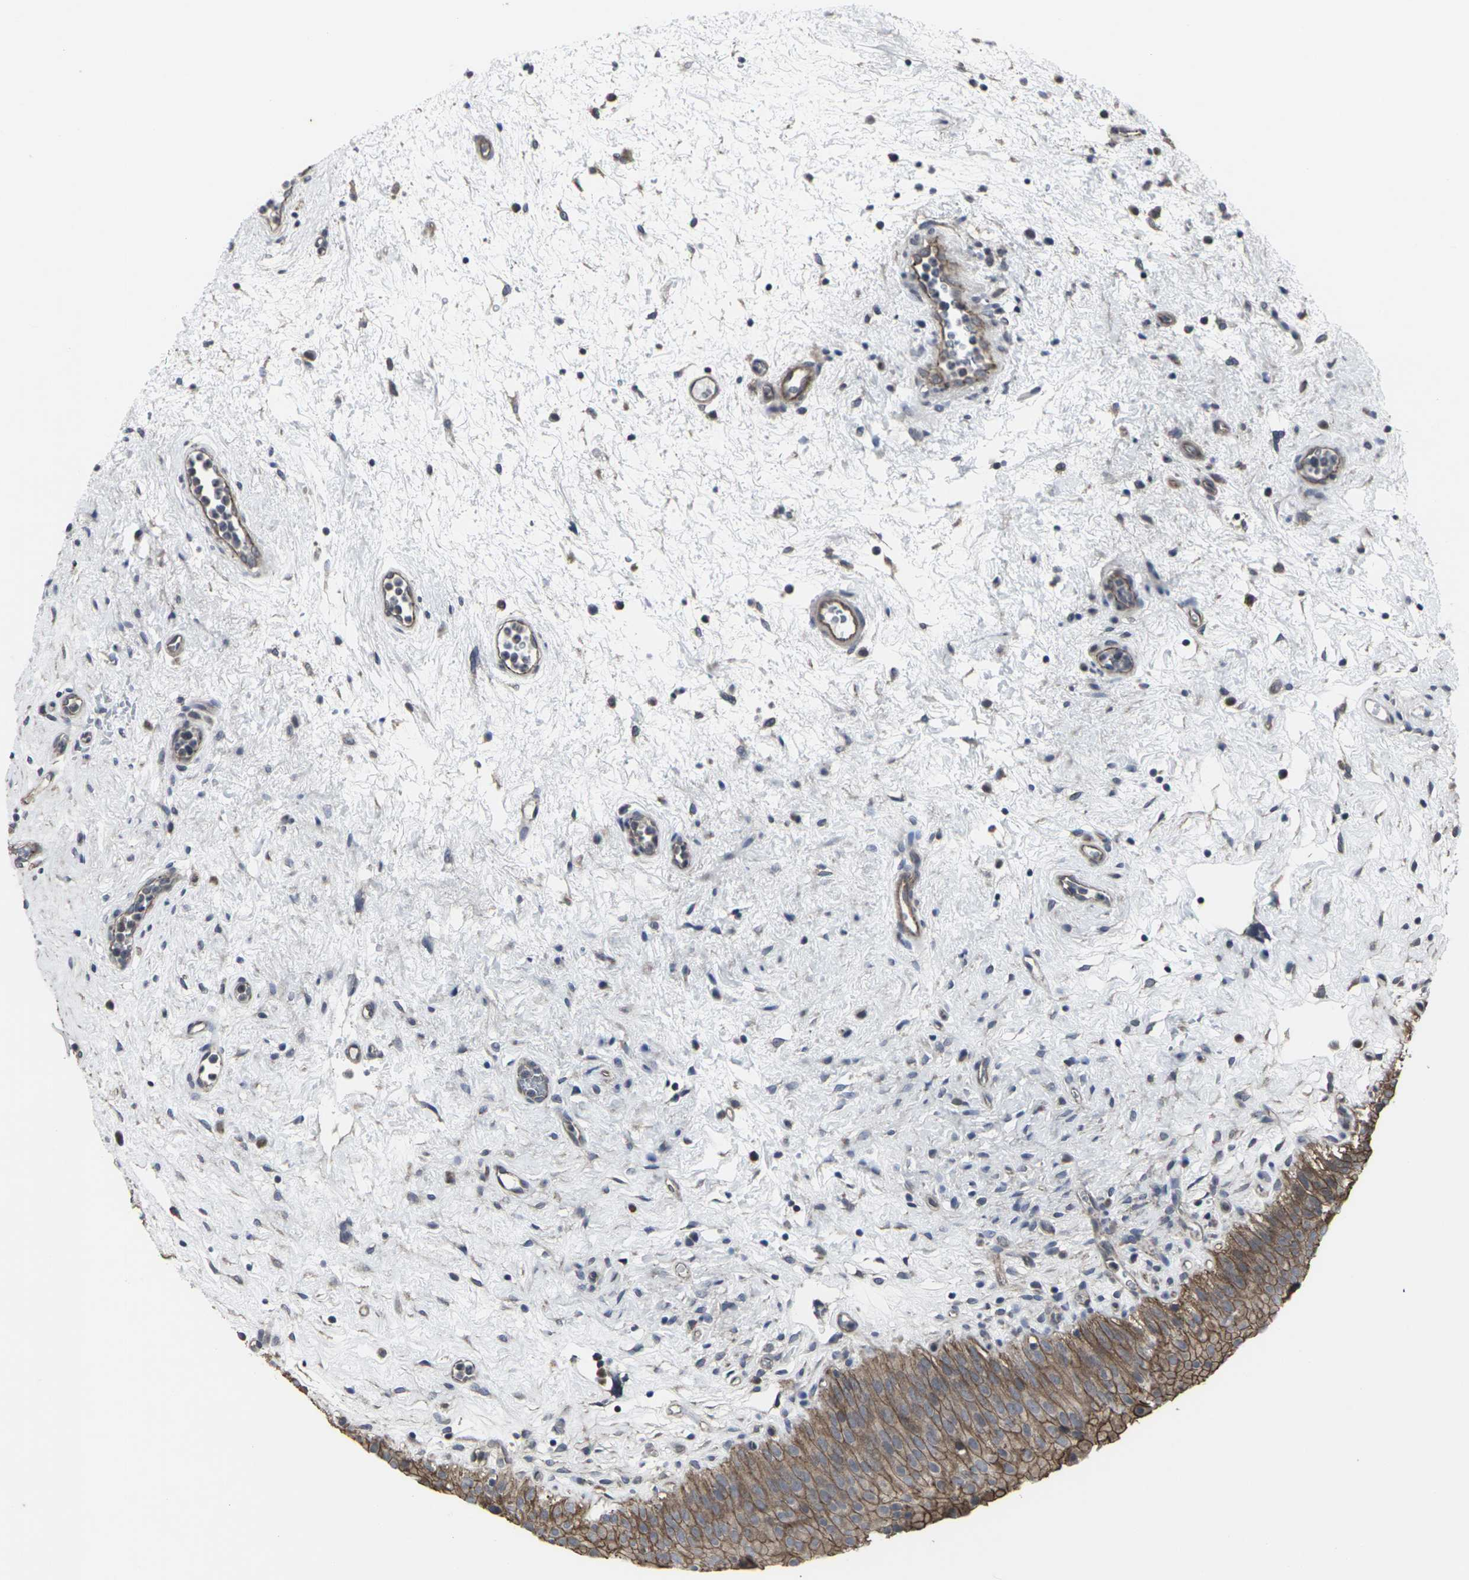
{"staining": {"intensity": "moderate", "quantity": ">75%", "location": "cytoplasmic/membranous"}, "tissue": "urinary bladder", "cell_type": "Urothelial cells", "image_type": "normal", "snomed": [{"axis": "morphology", "description": "Normal tissue, NOS"}, {"axis": "topography", "description": "Urinary bladder"}], "caption": "Protein analysis of benign urinary bladder displays moderate cytoplasmic/membranous expression in approximately >75% of urothelial cells. The staining is performed using DAB (3,3'-diaminobenzidine) brown chromogen to label protein expression. The nuclei are counter-stained blue using hematoxylin.", "gene": "MAPKAPK2", "patient": {"sex": "male", "age": 46}}